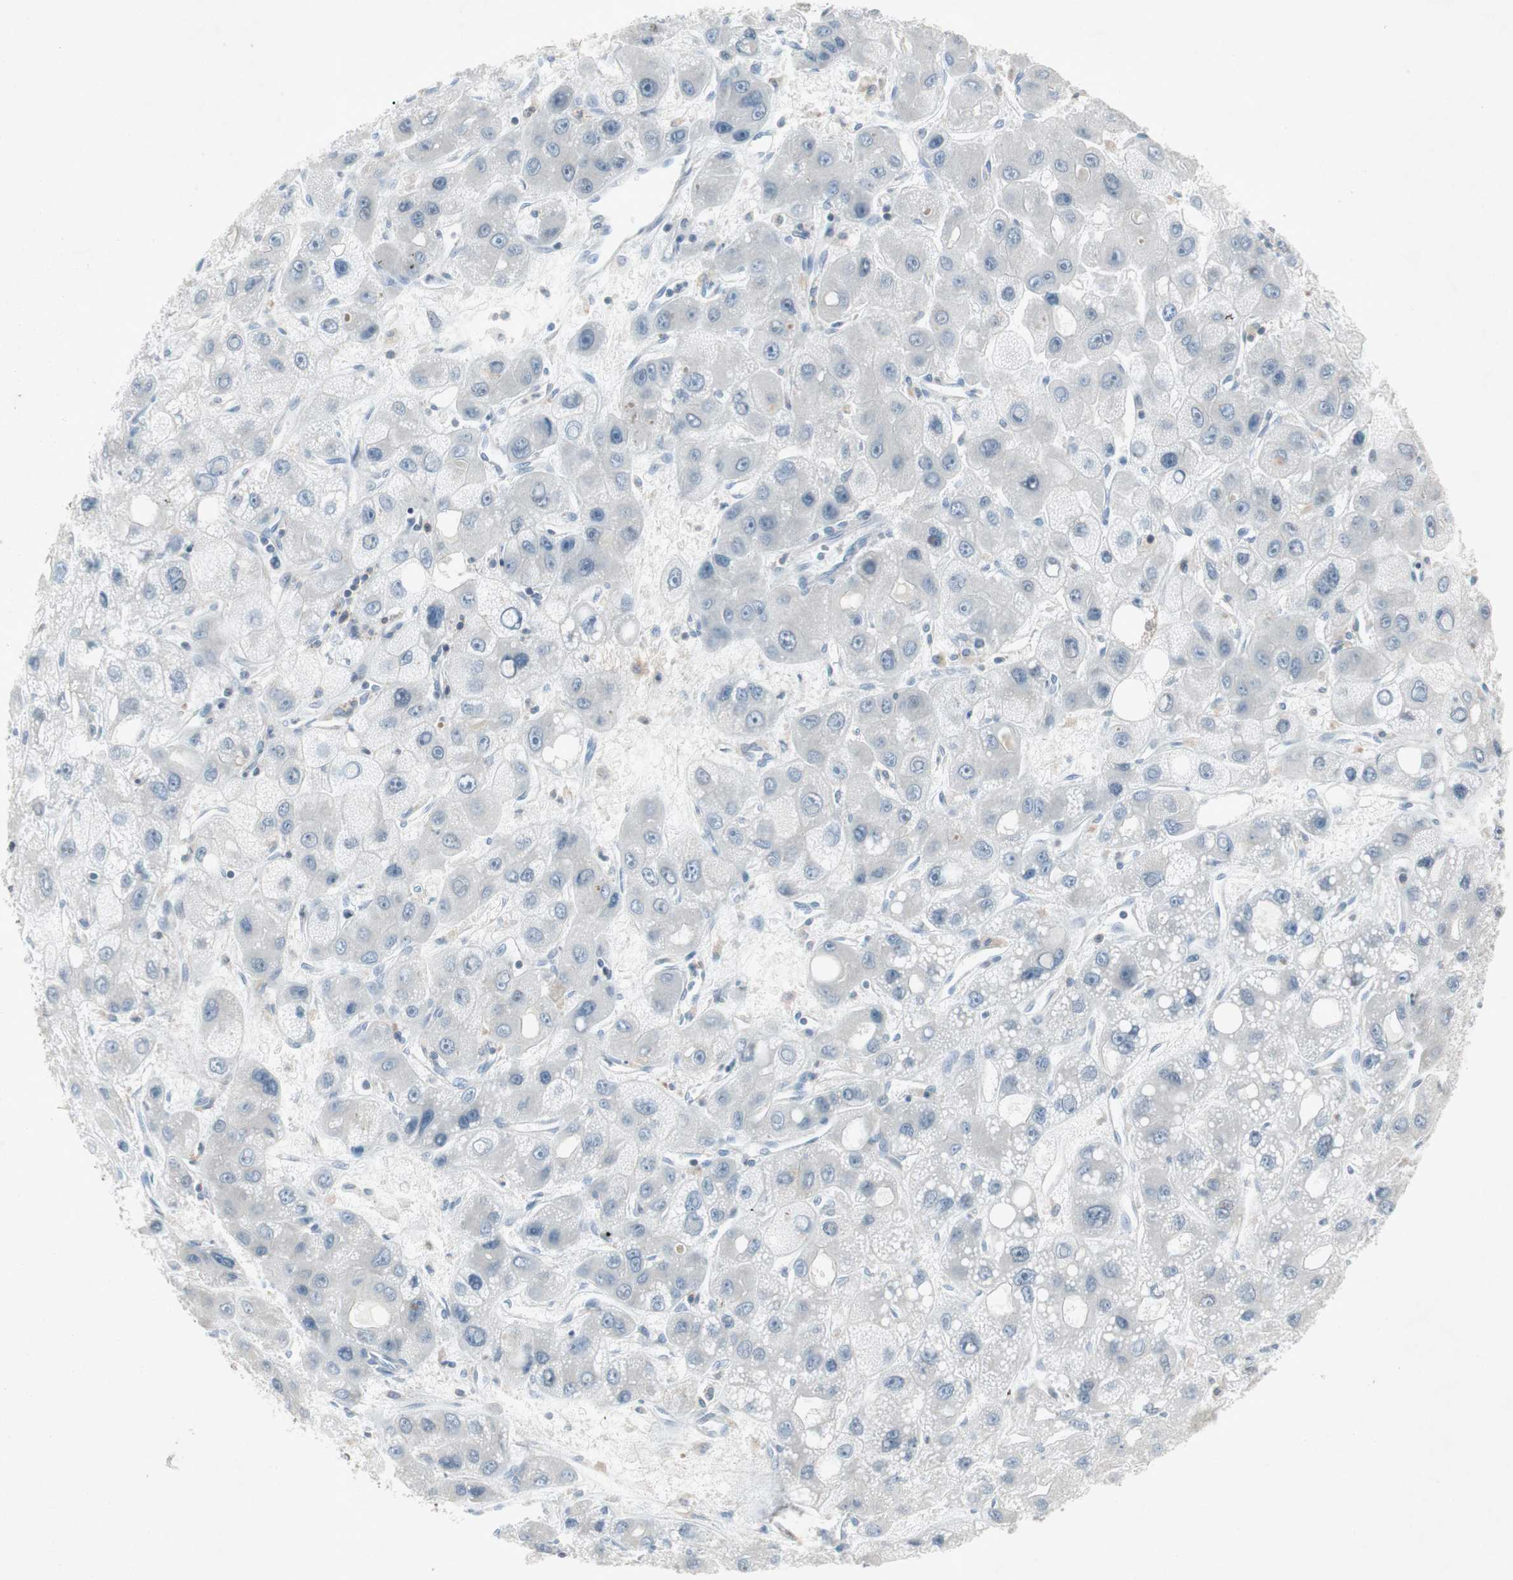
{"staining": {"intensity": "negative", "quantity": "none", "location": "none"}, "tissue": "liver cancer", "cell_type": "Tumor cells", "image_type": "cancer", "snomed": [{"axis": "morphology", "description": "Carcinoma, Hepatocellular, NOS"}, {"axis": "topography", "description": "Liver"}], "caption": "The image reveals no staining of tumor cells in liver cancer (hepatocellular carcinoma). The staining is performed using DAB (3,3'-diaminobenzidine) brown chromogen with nuclei counter-stained in using hematoxylin.", "gene": "ARG2", "patient": {"sex": "male", "age": 55}}